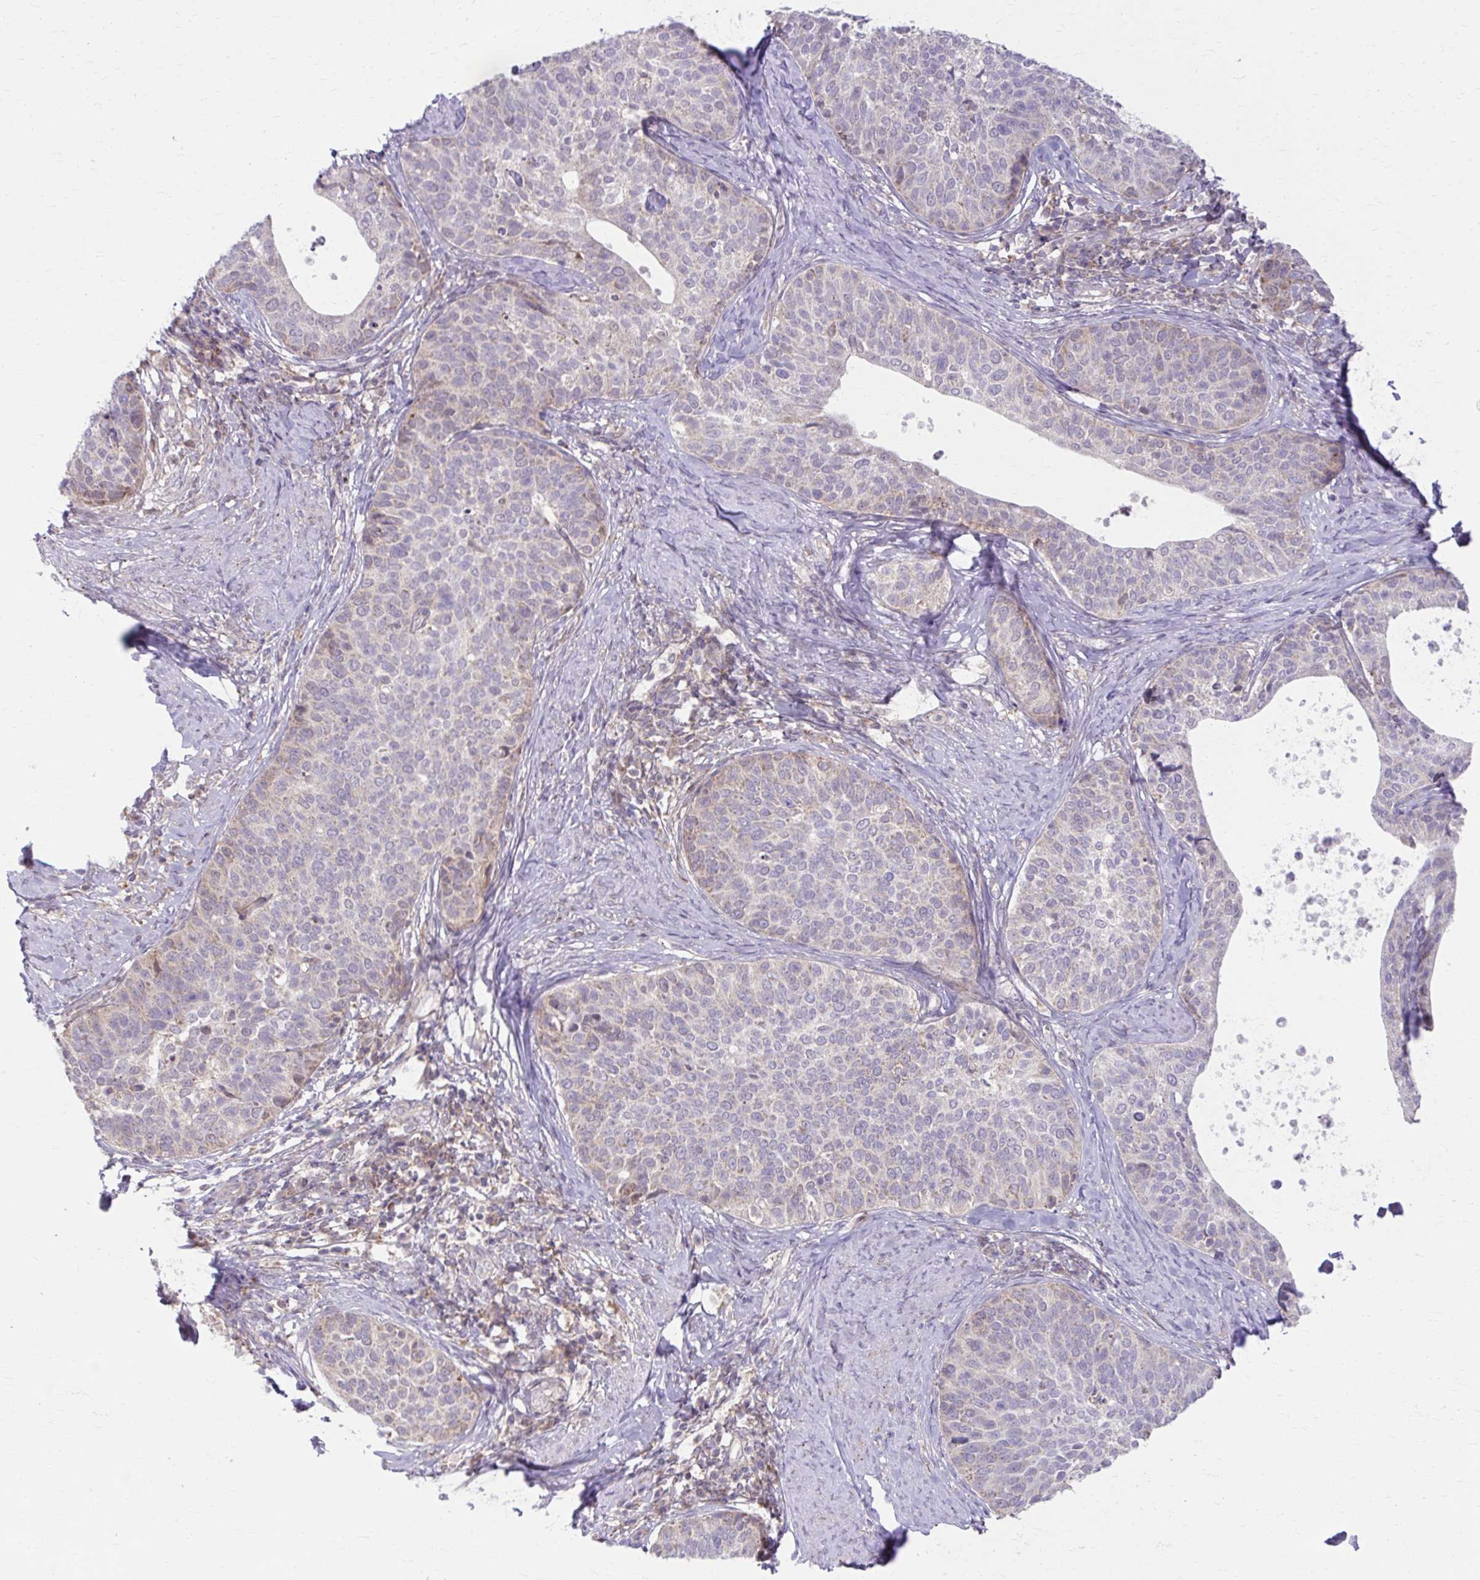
{"staining": {"intensity": "negative", "quantity": "none", "location": "none"}, "tissue": "cervical cancer", "cell_type": "Tumor cells", "image_type": "cancer", "snomed": [{"axis": "morphology", "description": "Squamous cell carcinoma, NOS"}, {"axis": "topography", "description": "Cervix"}], "caption": "IHC image of cervical cancer stained for a protein (brown), which reveals no staining in tumor cells.", "gene": "C16orf54", "patient": {"sex": "female", "age": 69}}